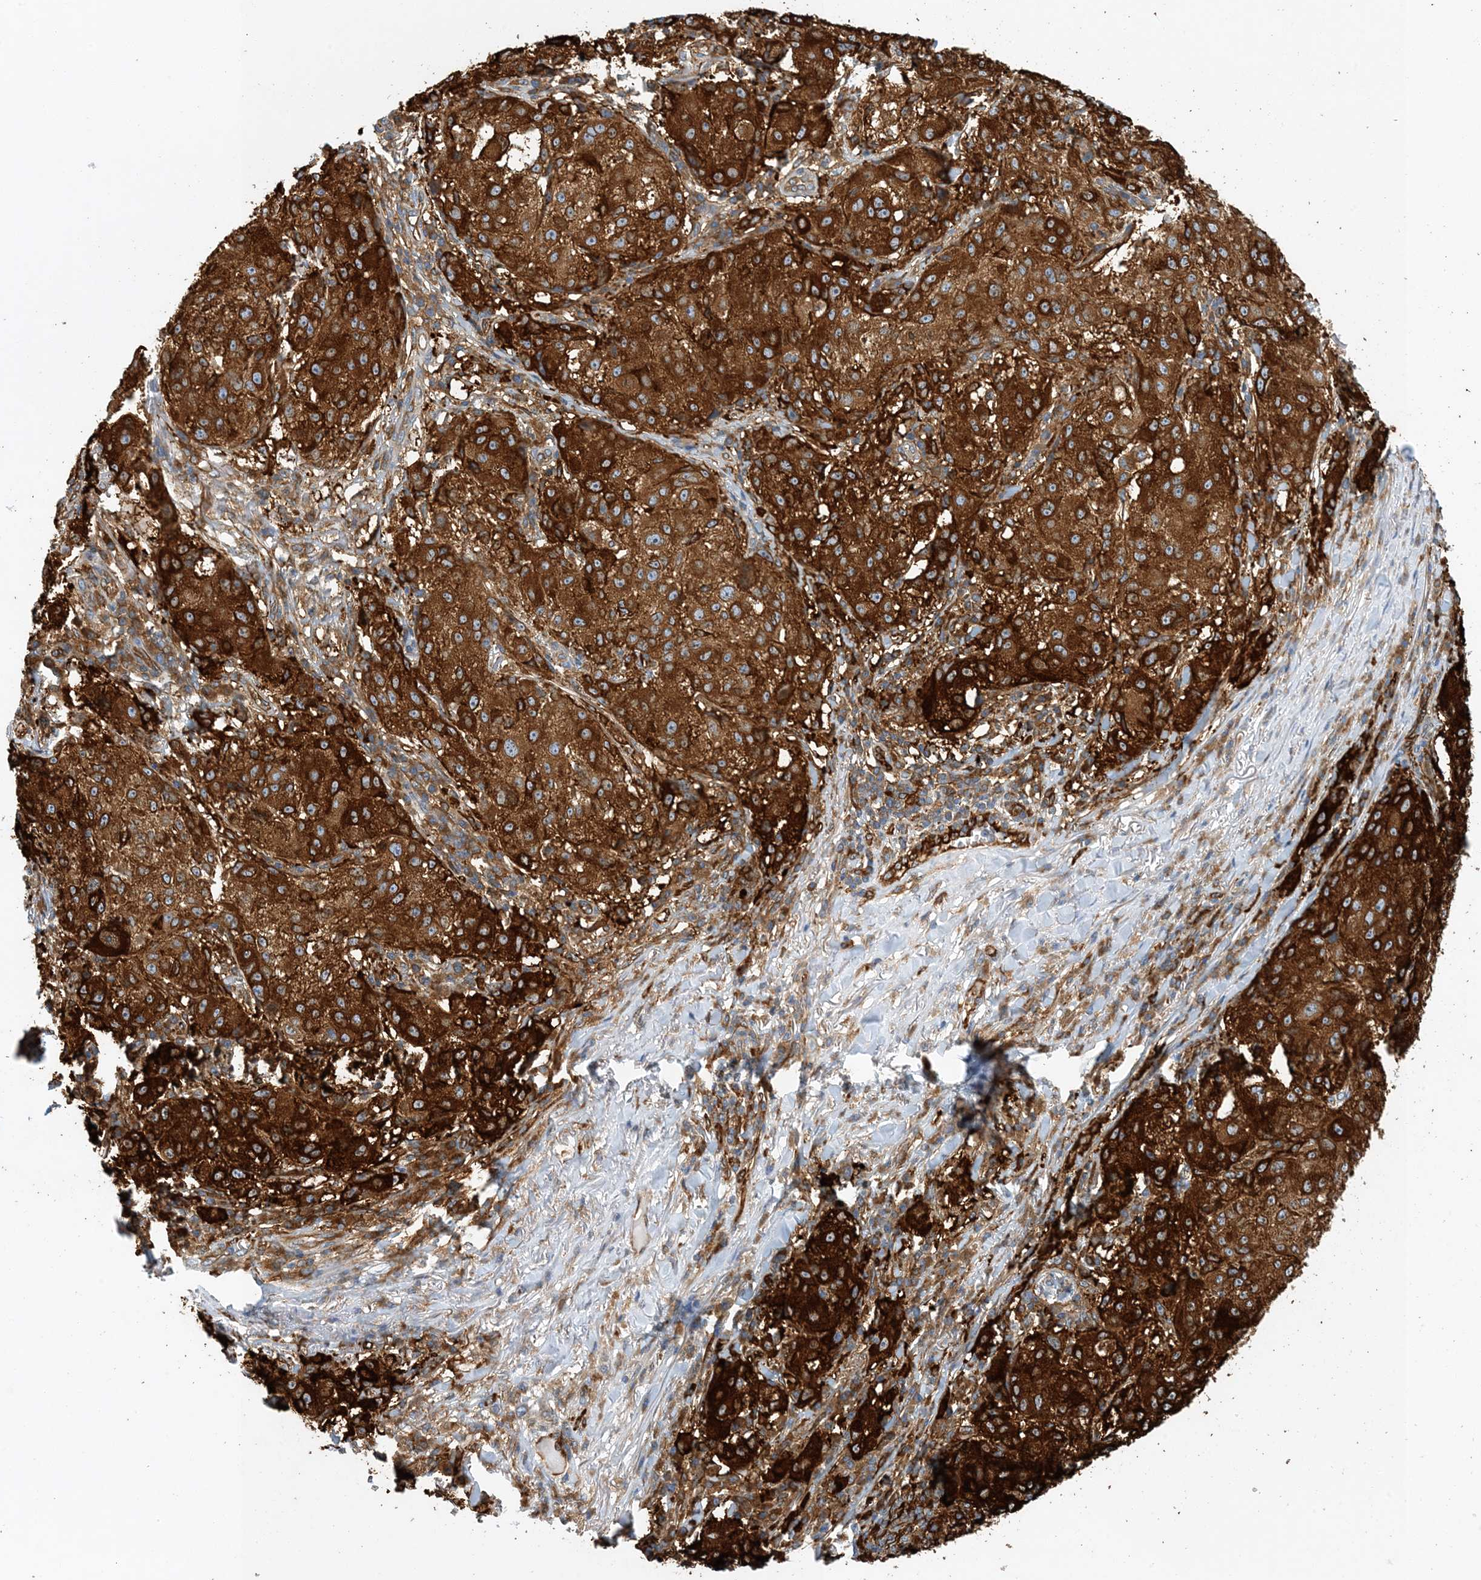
{"staining": {"intensity": "strong", "quantity": ">75%", "location": "cytoplasmic/membranous"}, "tissue": "melanoma", "cell_type": "Tumor cells", "image_type": "cancer", "snomed": [{"axis": "morphology", "description": "Necrosis, NOS"}, {"axis": "morphology", "description": "Malignant melanoma, NOS"}, {"axis": "topography", "description": "Skin"}], "caption": "Immunohistochemical staining of malignant melanoma reveals high levels of strong cytoplasmic/membranous staining in approximately >75% of tumor cells.", "gene": "PCDHA2", "patient": {"sex": "female", "age": 87}}